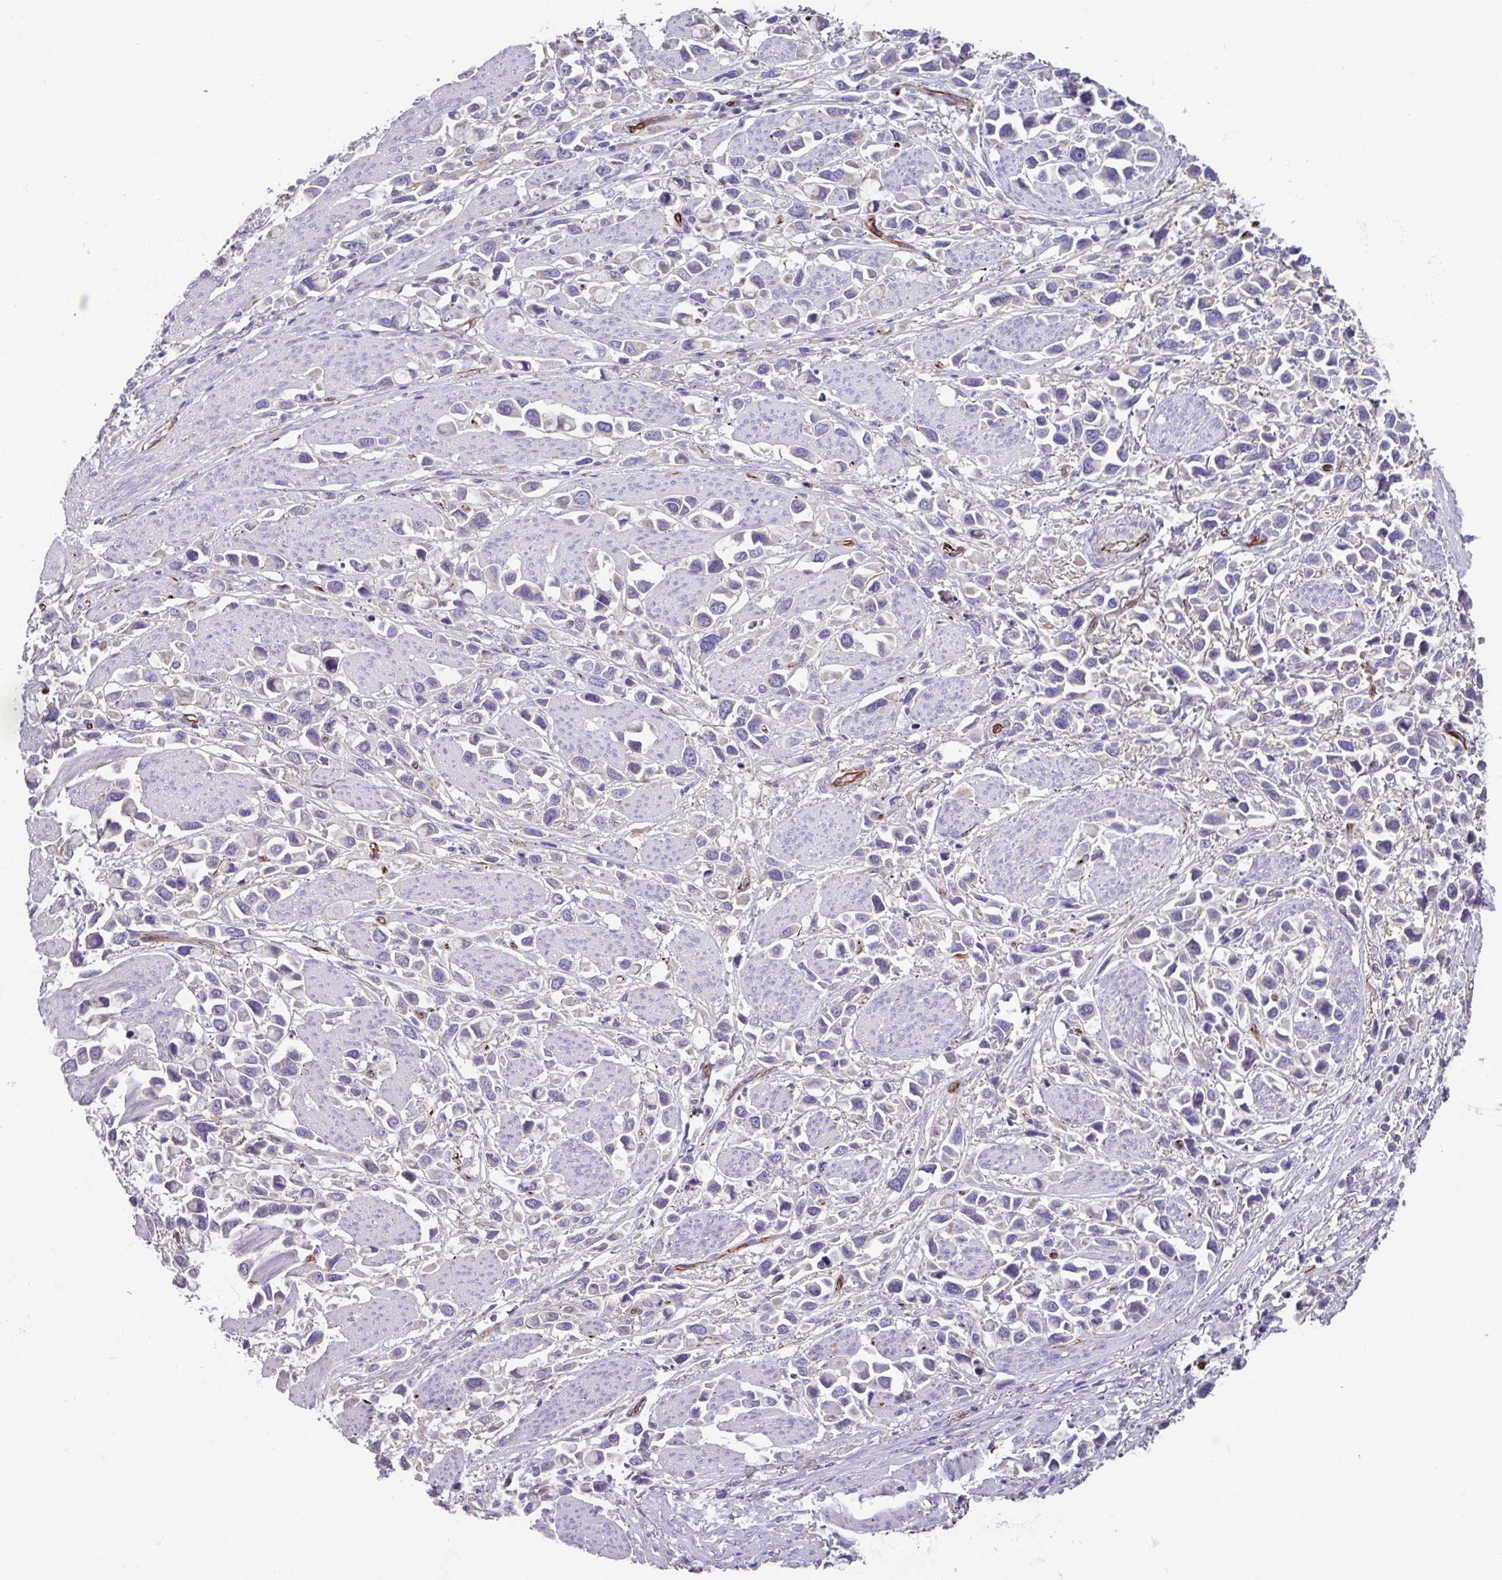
{"staining": {"intensity": "negative", "quantity": "none", "location": "none"}, "tissue": "stomach cancer", "cell_type": "Tumor cells", "image_type": "cancer", "snomed": [{"axis": "morphology", "description": "Adenocarcinoma, NOS"}, {"axis": "topography", "description": "Stomach"}], "caption": "A high-resolution photomicrograph shows IHC staining of adenocarcinoma (stomach), which exhibits no significant staining in tumor cells.", "gene": "BTD", "patient": {"sex": "female", "age": 81}}